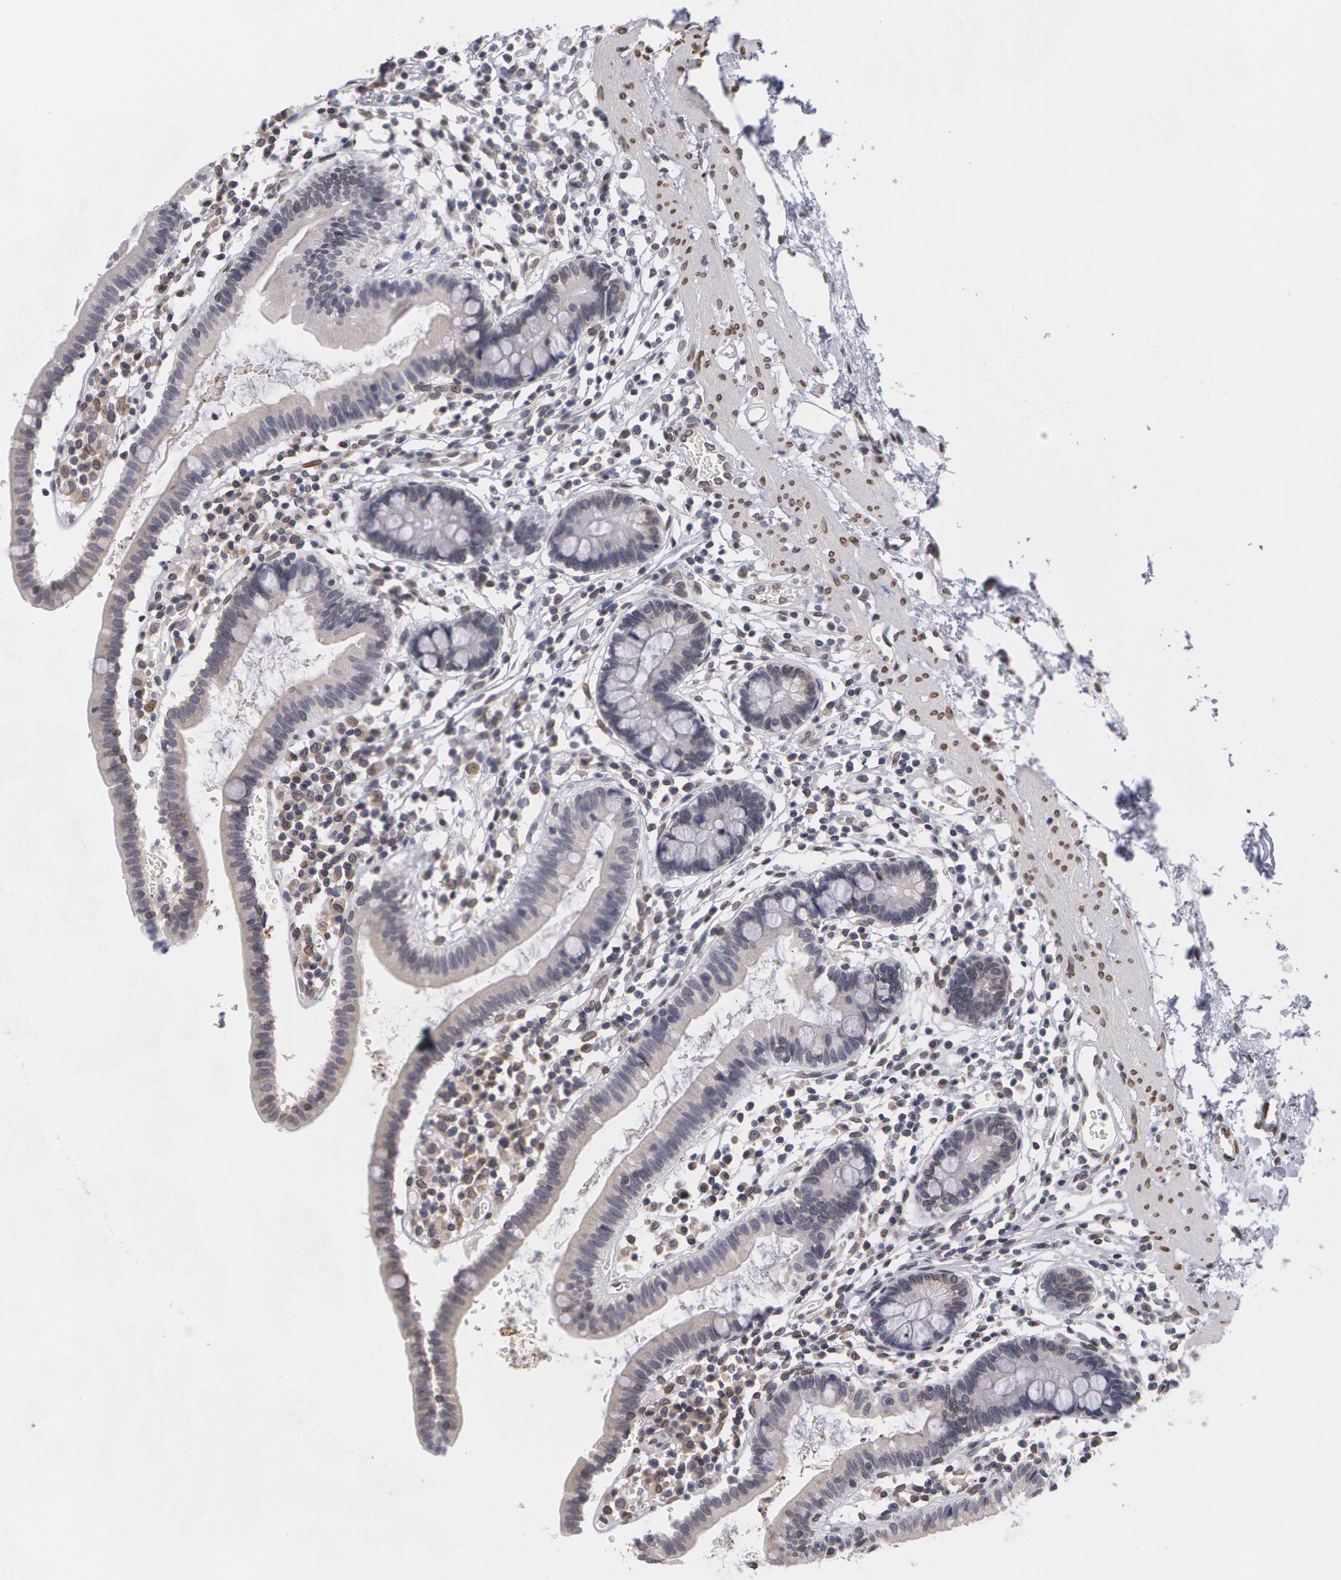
{"staining": {"intensity": "negative", "quantity": "none", "location": "none"}, "tissue": "small intestine", "cell_type": "Glandular cells", "image_type": "normal", "snomed": [{"axis": "morphology", "description": "Normal tissue, NOS"}, {"axis": "topography", "description": "Small intestine"}], "caption": "Immunohistochemistry histopathology image of normal human small intestine stained for a protein (brown), which displays no expression in glandular cells.", "gene": "EMD", "patient": {"sex": "female", "age": 37}}